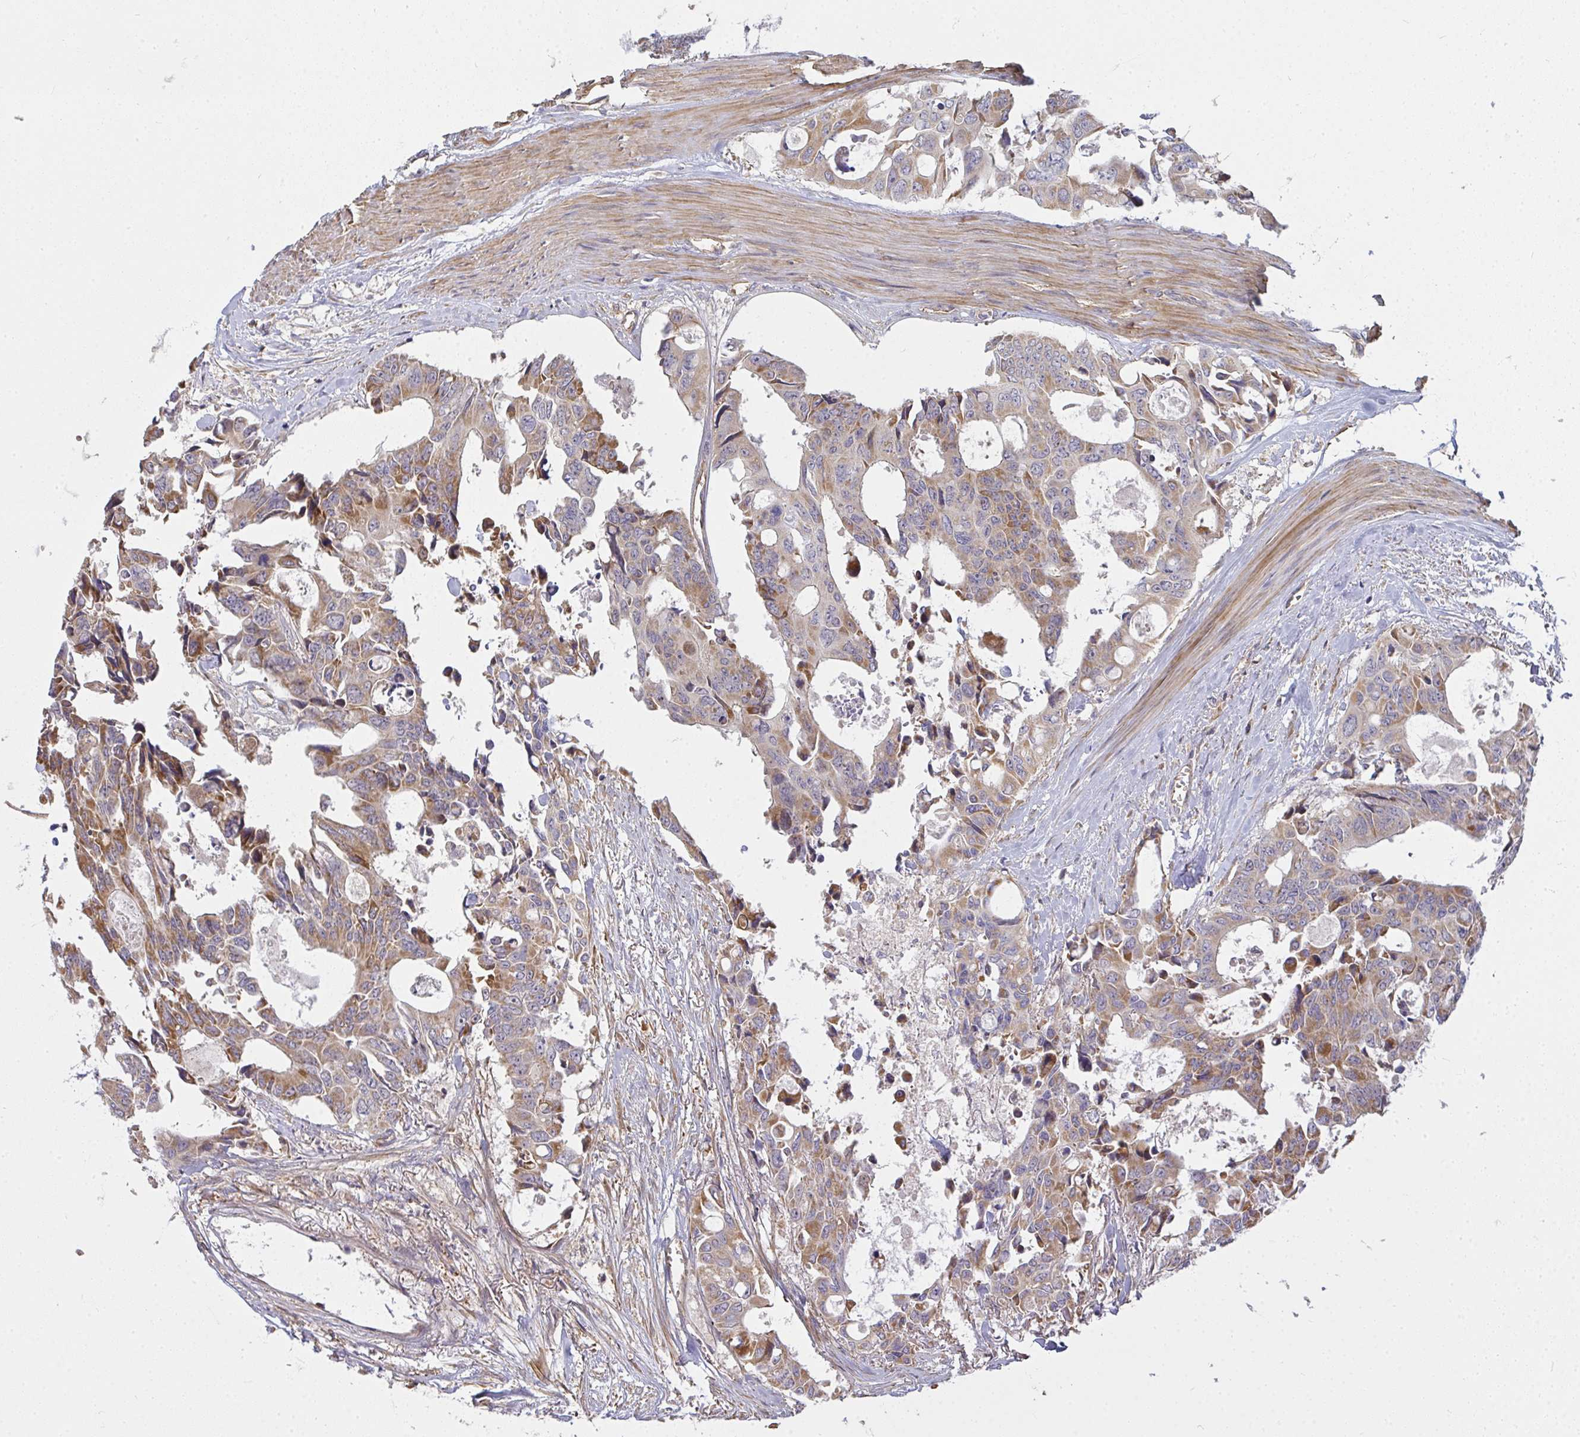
{"staining": {"intensity": "weak", "quantity": ">75%", "location": "cytoplasmic/membranous"}, "tissue": "colorectal cancer", "cell_type": "Tumor cells", "image_type": "cancer", "snomed": [{"axis": "morphology", "description": "Adenocarcinoma, NOS"}, {"axis": "topography", "description": "Rectum"}], "caption": "Immunohistochemical staining of colorectal cancer displays low levels of weak cytoplasmic/membranous expression in approximately >75% of tumor cells.", "gene": "B4GALT6", "patient": {"sex": "male", "age": 76}}